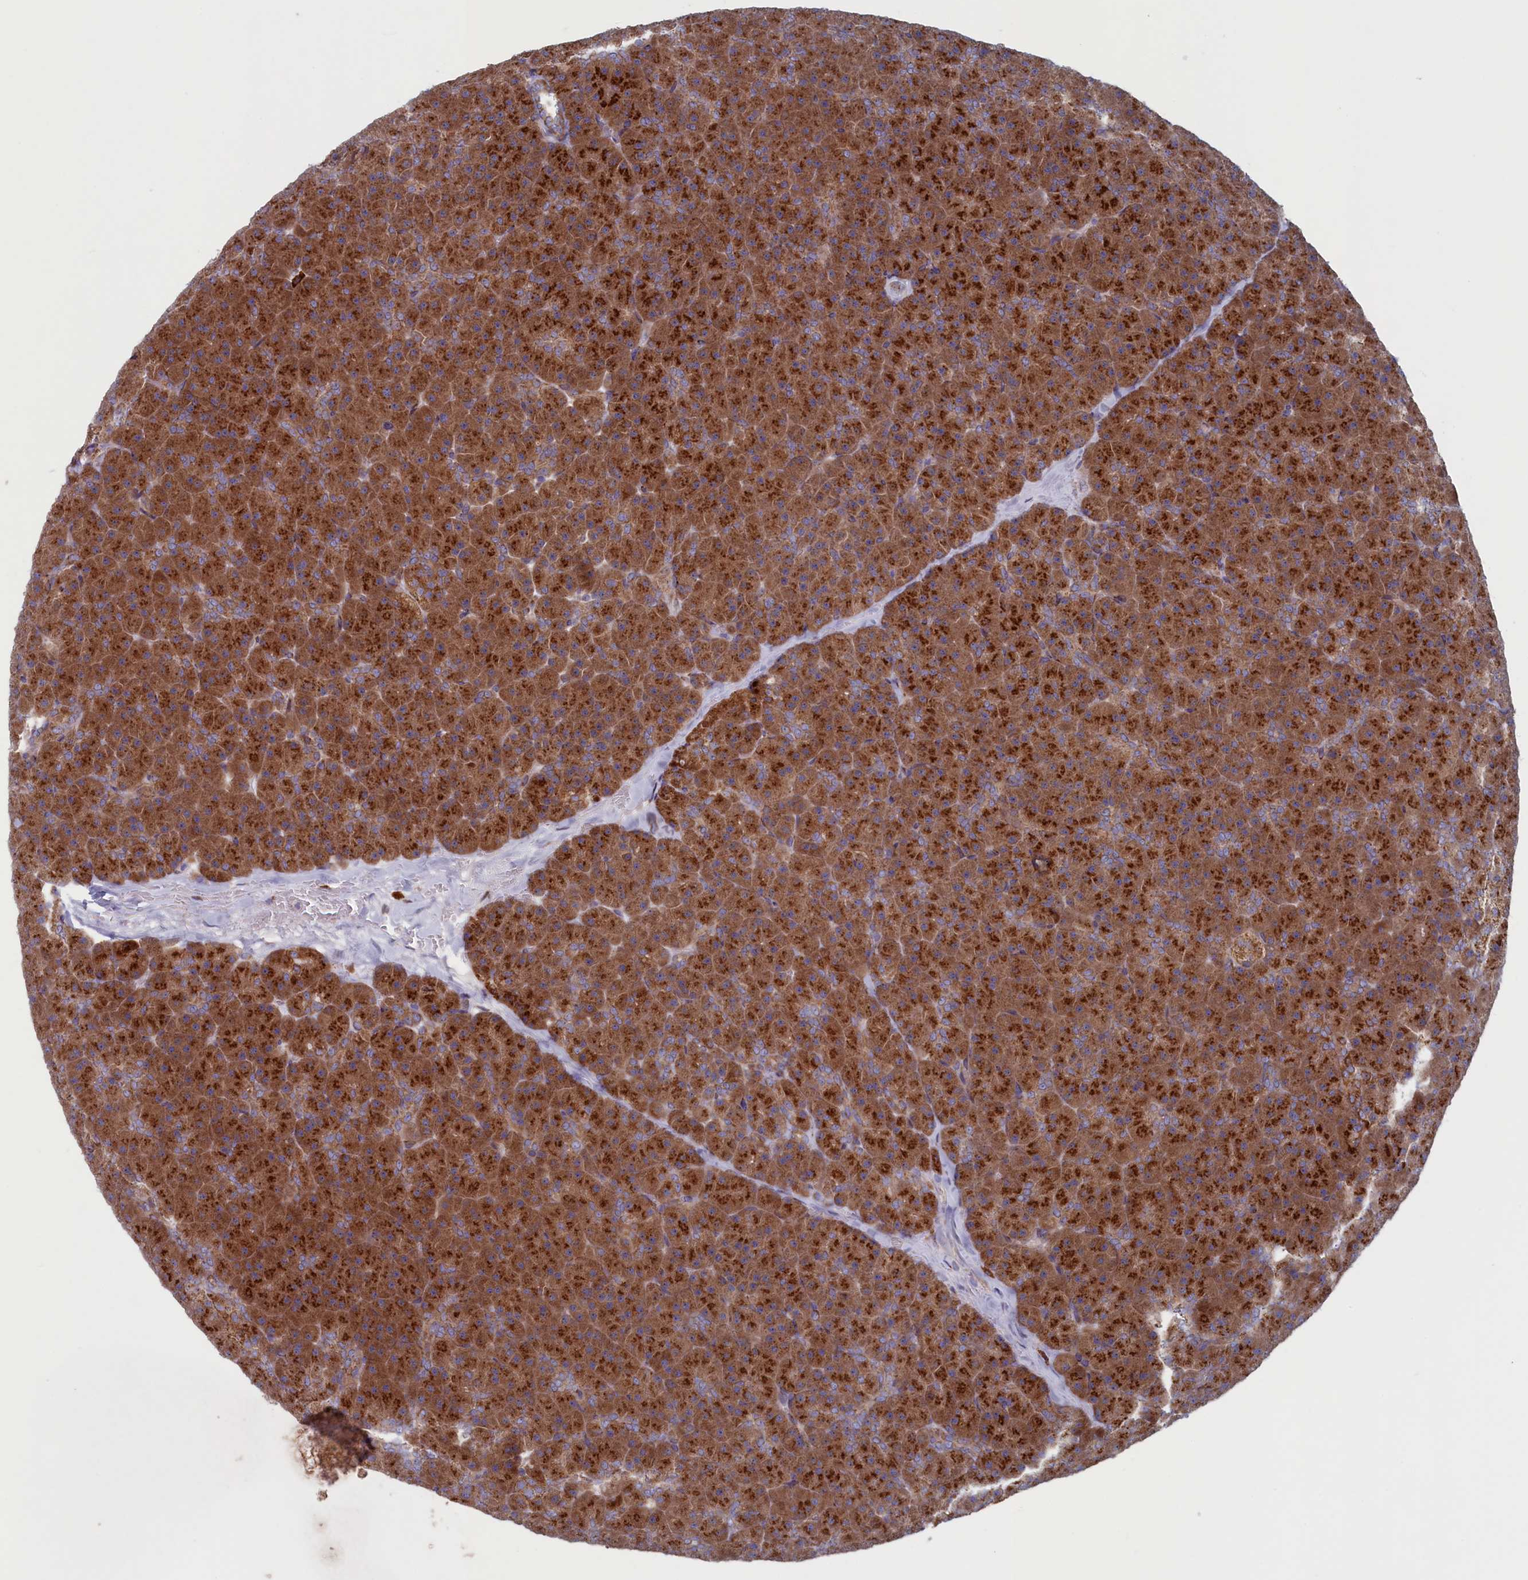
{"staining": {"intensity": "moderate", "quantity": ">75%", "location": "cytoplasmic/membranous"}, "tissue": "pancreas", "cell_type": "Exocrine glandular cells", "image_type": "normal", "snomed": [{"axis": "morphology", "description": "Normal tissue, NOS"}, {"axis": "topography", "description": "Pancreas"}], "caption": "A histopathology image of pancreas stained for a protein demonstrates moderate cytoplasmic/membranous brown staining in exocrine glandular cells. (DAB IHC with brightfield microscopy, high magnification).", "gene": "MTFMT", "patient": {"sex": "male", "age": 36}}